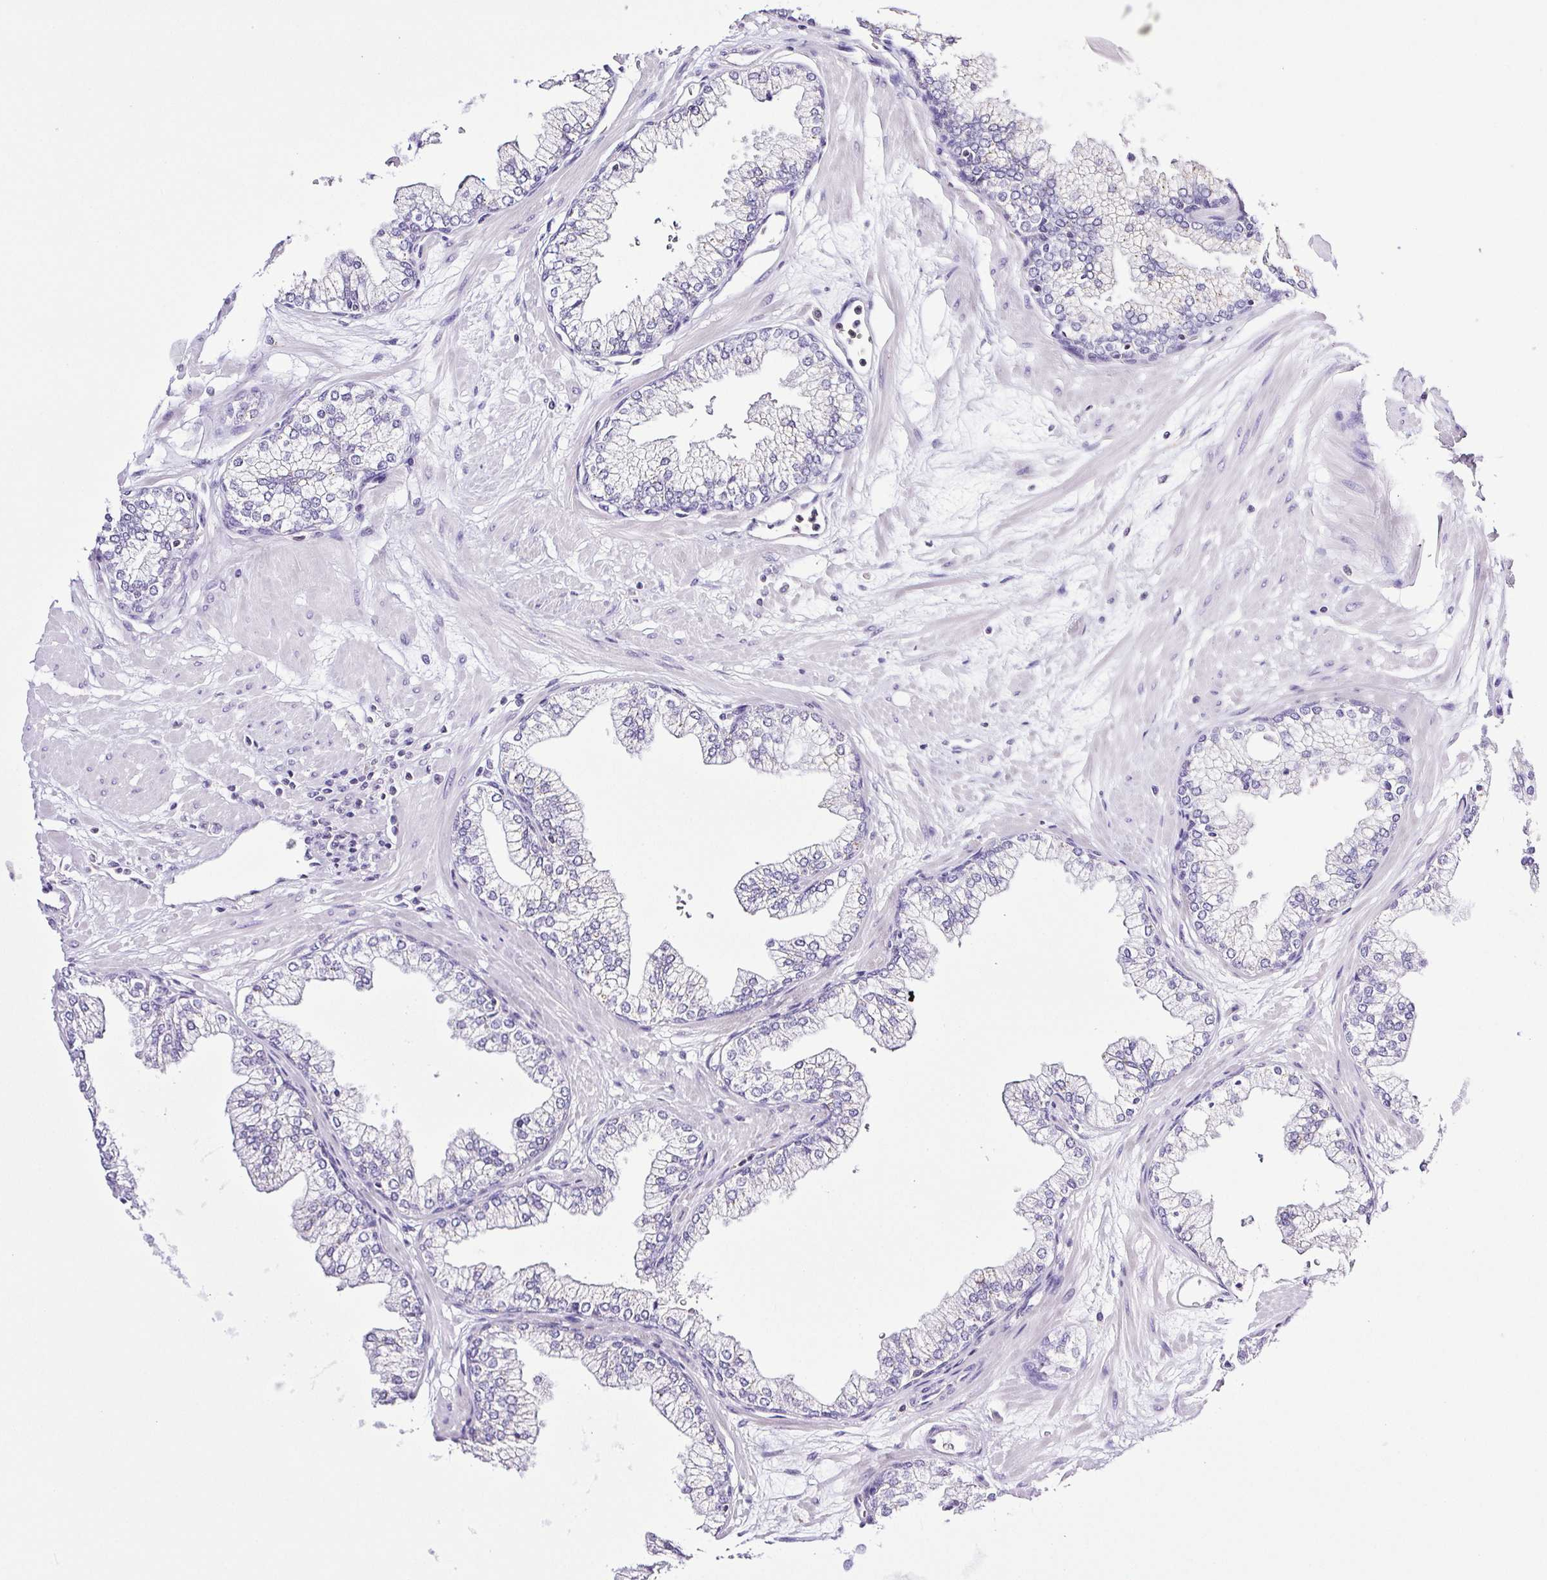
{"staining": {"intensity": "negative", "quantity": "none", "location": "none"}, "tissue": "prostate", "cell_type": "Glandular cells", "image_type": "normal", "snomed": [{"axis": "morphology", "description": "Normal tissue, NOS"}, {"axis": "topography", "description": "Prostate"}, {"axis": "topography", "description": "Peripheral nerve tissue"}], "caption": "This is a histopathology image of immunohistochemistry (IHC) staining of normal prostate, which shows no positivity in glandular cells.", "gene": "SYNPR", "patient": {"sex": "male", "age": 61}}